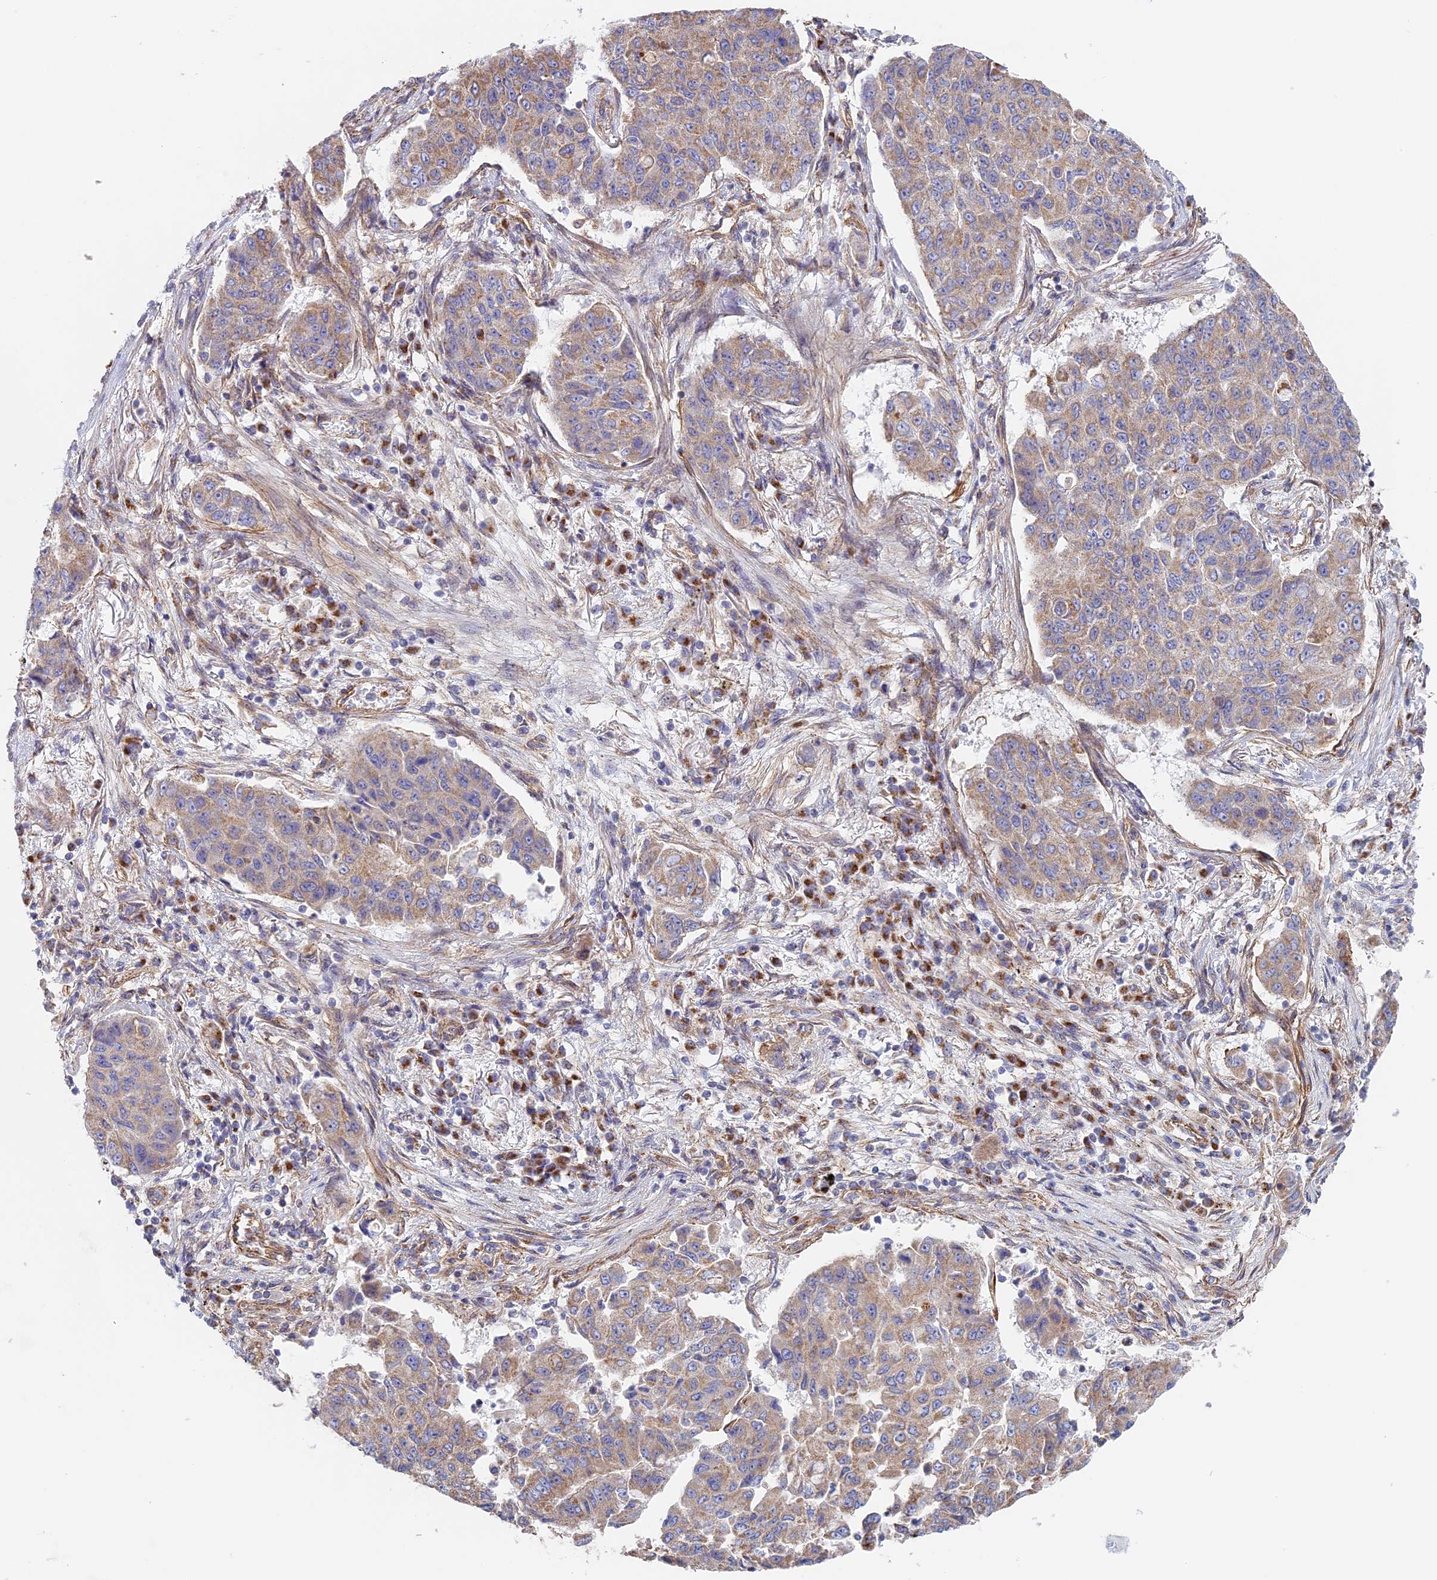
{"staining": {"intensity": "weak", "quantity": "25%-75%", "location": "cytoplasmic/membranous"}, "tissue": "lung cancer", "cell_type": "Tumor cells", "image_type": "cancer", "snomed": [{"axis": "morphology", "description": "Squamous cell carcinoma, NOS"}, {"axis": "topography", "description": "Lung"}], "caption": "Immunohistochemistry staining of lung squamous cell carcinoma, which displays low levels of weak cytoplasmic/membranous expression in approximately 25%-75% of tumor cells indicating weak cytoplasmic/membranous protein expression. The staining was performed using DAB (3,3'-diaminobenzidine) (brown) for protein detection and nuclei were counterstained in hematoxylin (blue).", "gene": "DDA1", "patient": {"sex": "male", "age": 74}}